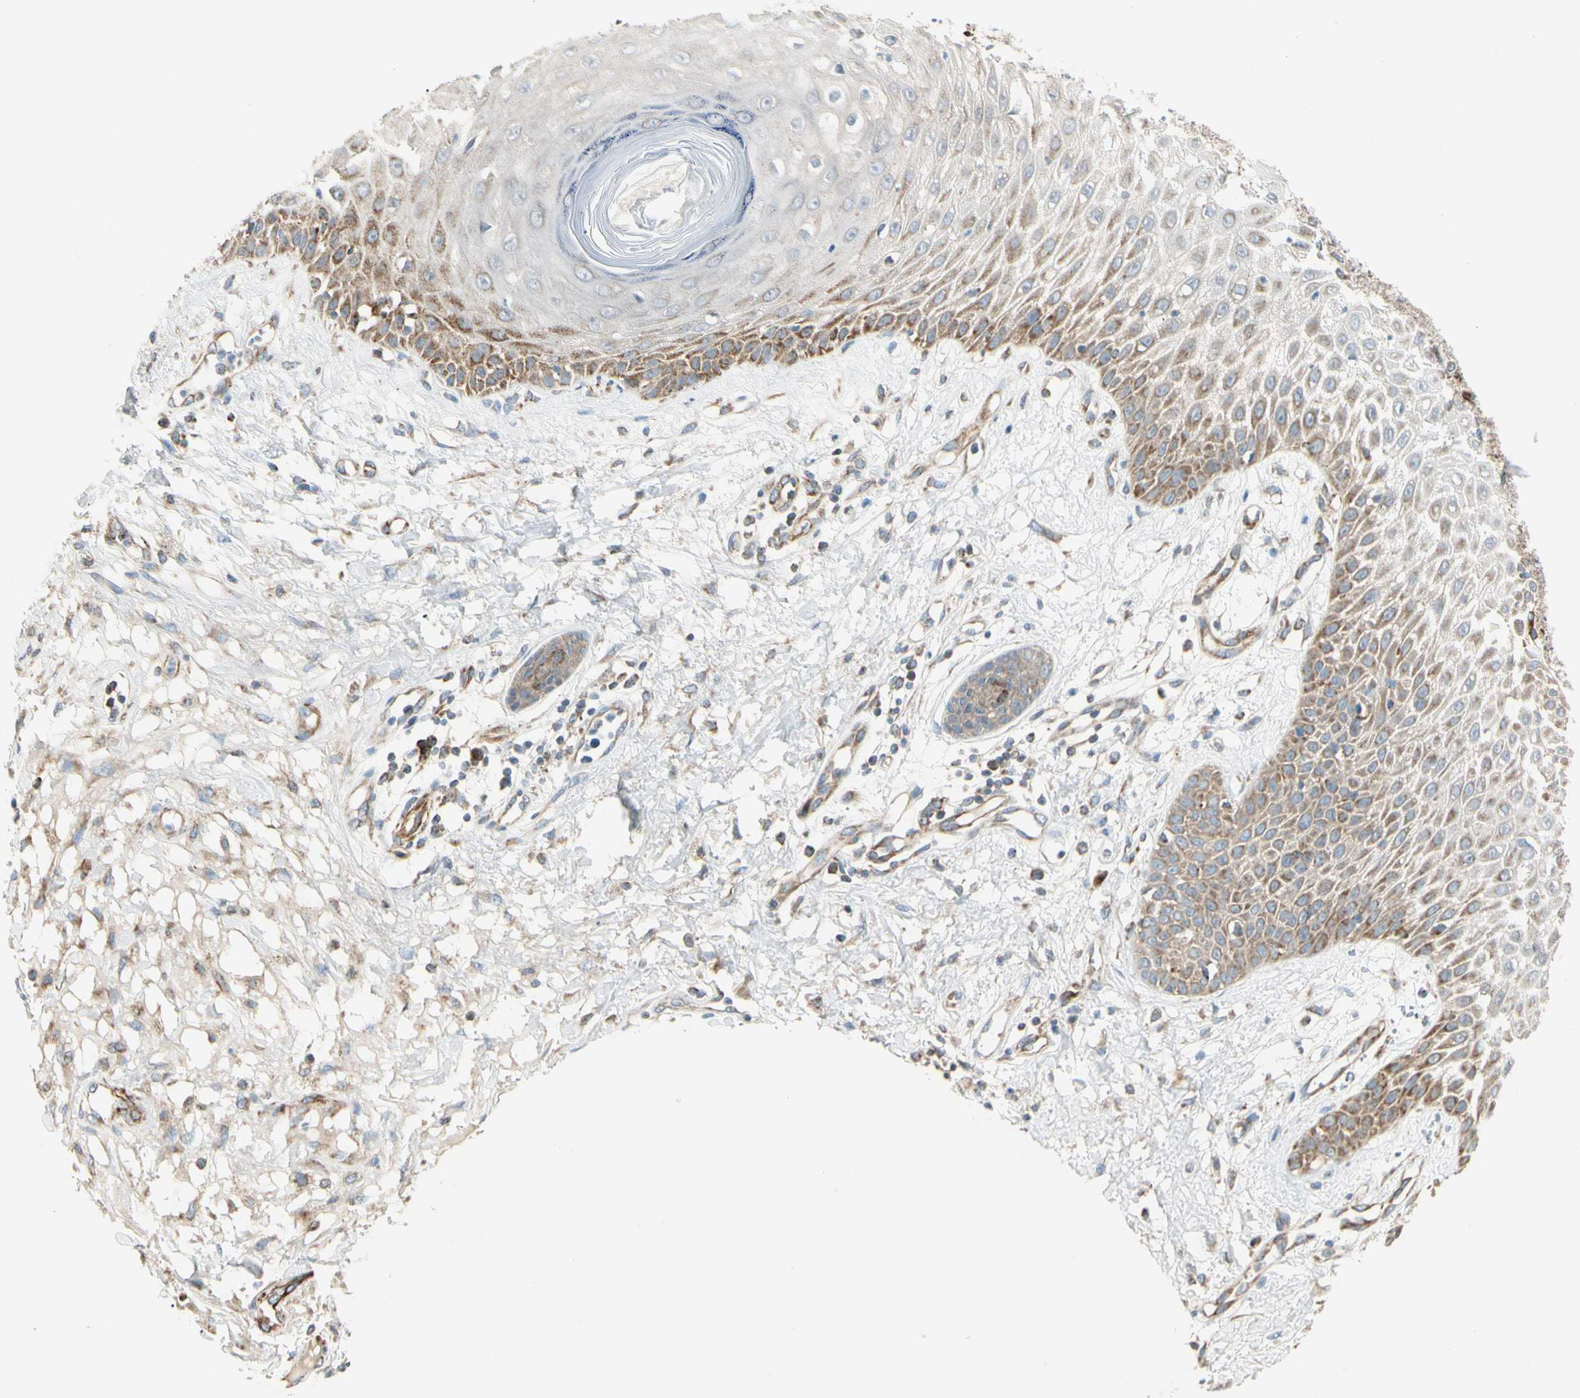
{"staining": {"intensity": "moderate", "quantity": "25%-75%", "location": "cytoplasmic/membranous"}, "tissue": "skin cancer", "cell_type": "Tumor cells", "image_type": "cancer", "snomed": [{"axis": "morphology", "description": "Squamous cell carcinoma, NOS"}, {"axis": "topography", "description": "Skin"}], "caption": "Skin cancer was stained to show a protein in brown. There is medium levels of moderate cytoplasmic/membranous staining in approximately 25%-75% of tumor cells.", "gene": "TBC1D10A", "patient": {"sex": "female", "age": 78}}